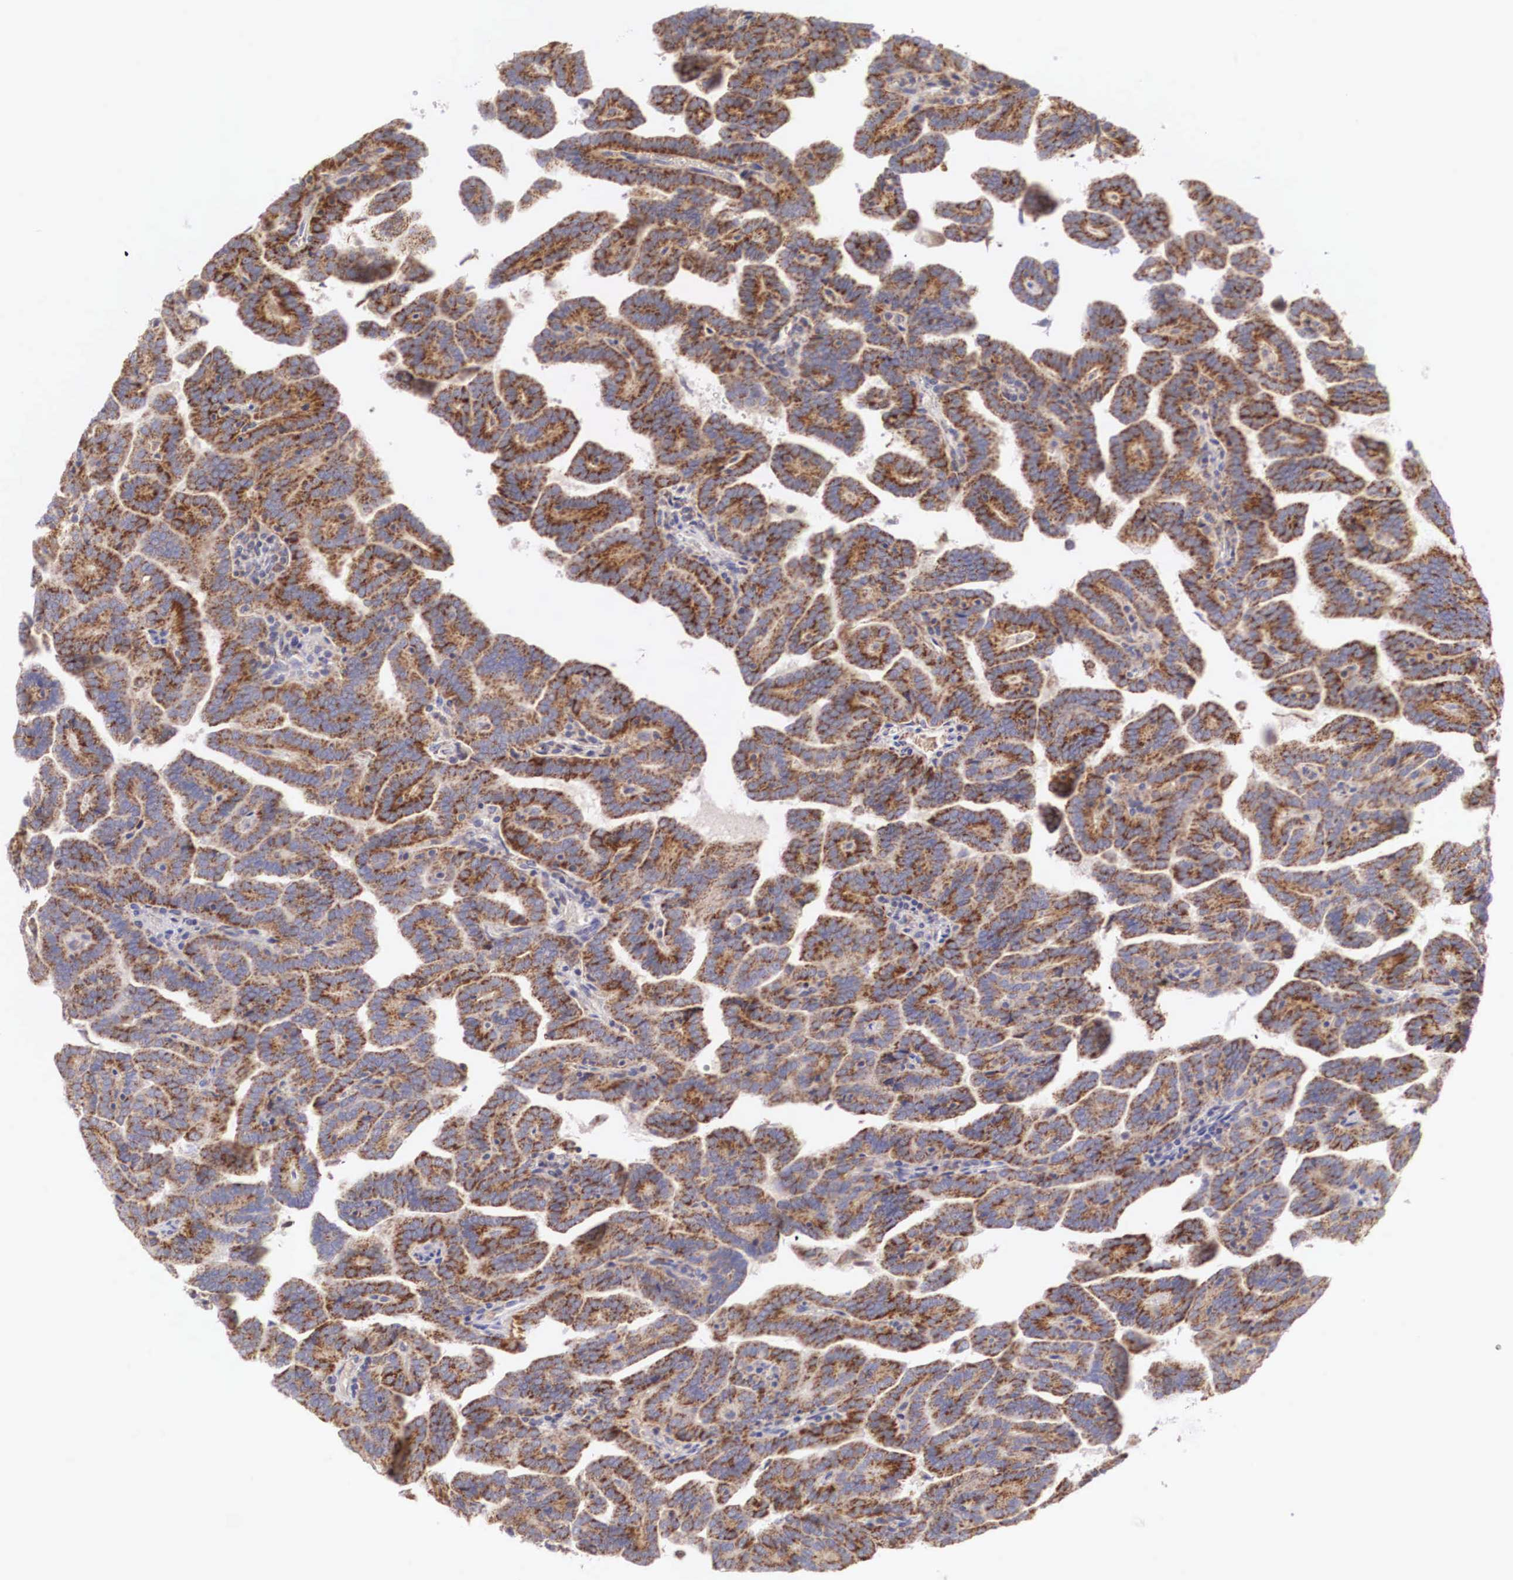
{"staining": {"intensity": "moderate", "quantity": ">75%", "location": "cytoplasmic/membranous"}, "tissue": "renal cancer", "cell_type": "Tumor cells", "image_type": "cancer", "snomed": [{"axis": "morphology", "description": "Adenocarcinoma, NOS"}, {"axis": "topography", "description": "Kidney"}], "caption": "Immunohistochemistry photomicrograph of neoplastic tissue: human renal adenocarcinoma stained using immunohistochemistry (IHC) shows medium levels of moderate protein expression localized specifically in the cytoplasmic/membranous of tumor cells, appearing as a cytoplasmic/membranous brown color.", "gene": "XPNPEP3", "patient": {"sex": "male", "age": 61}}